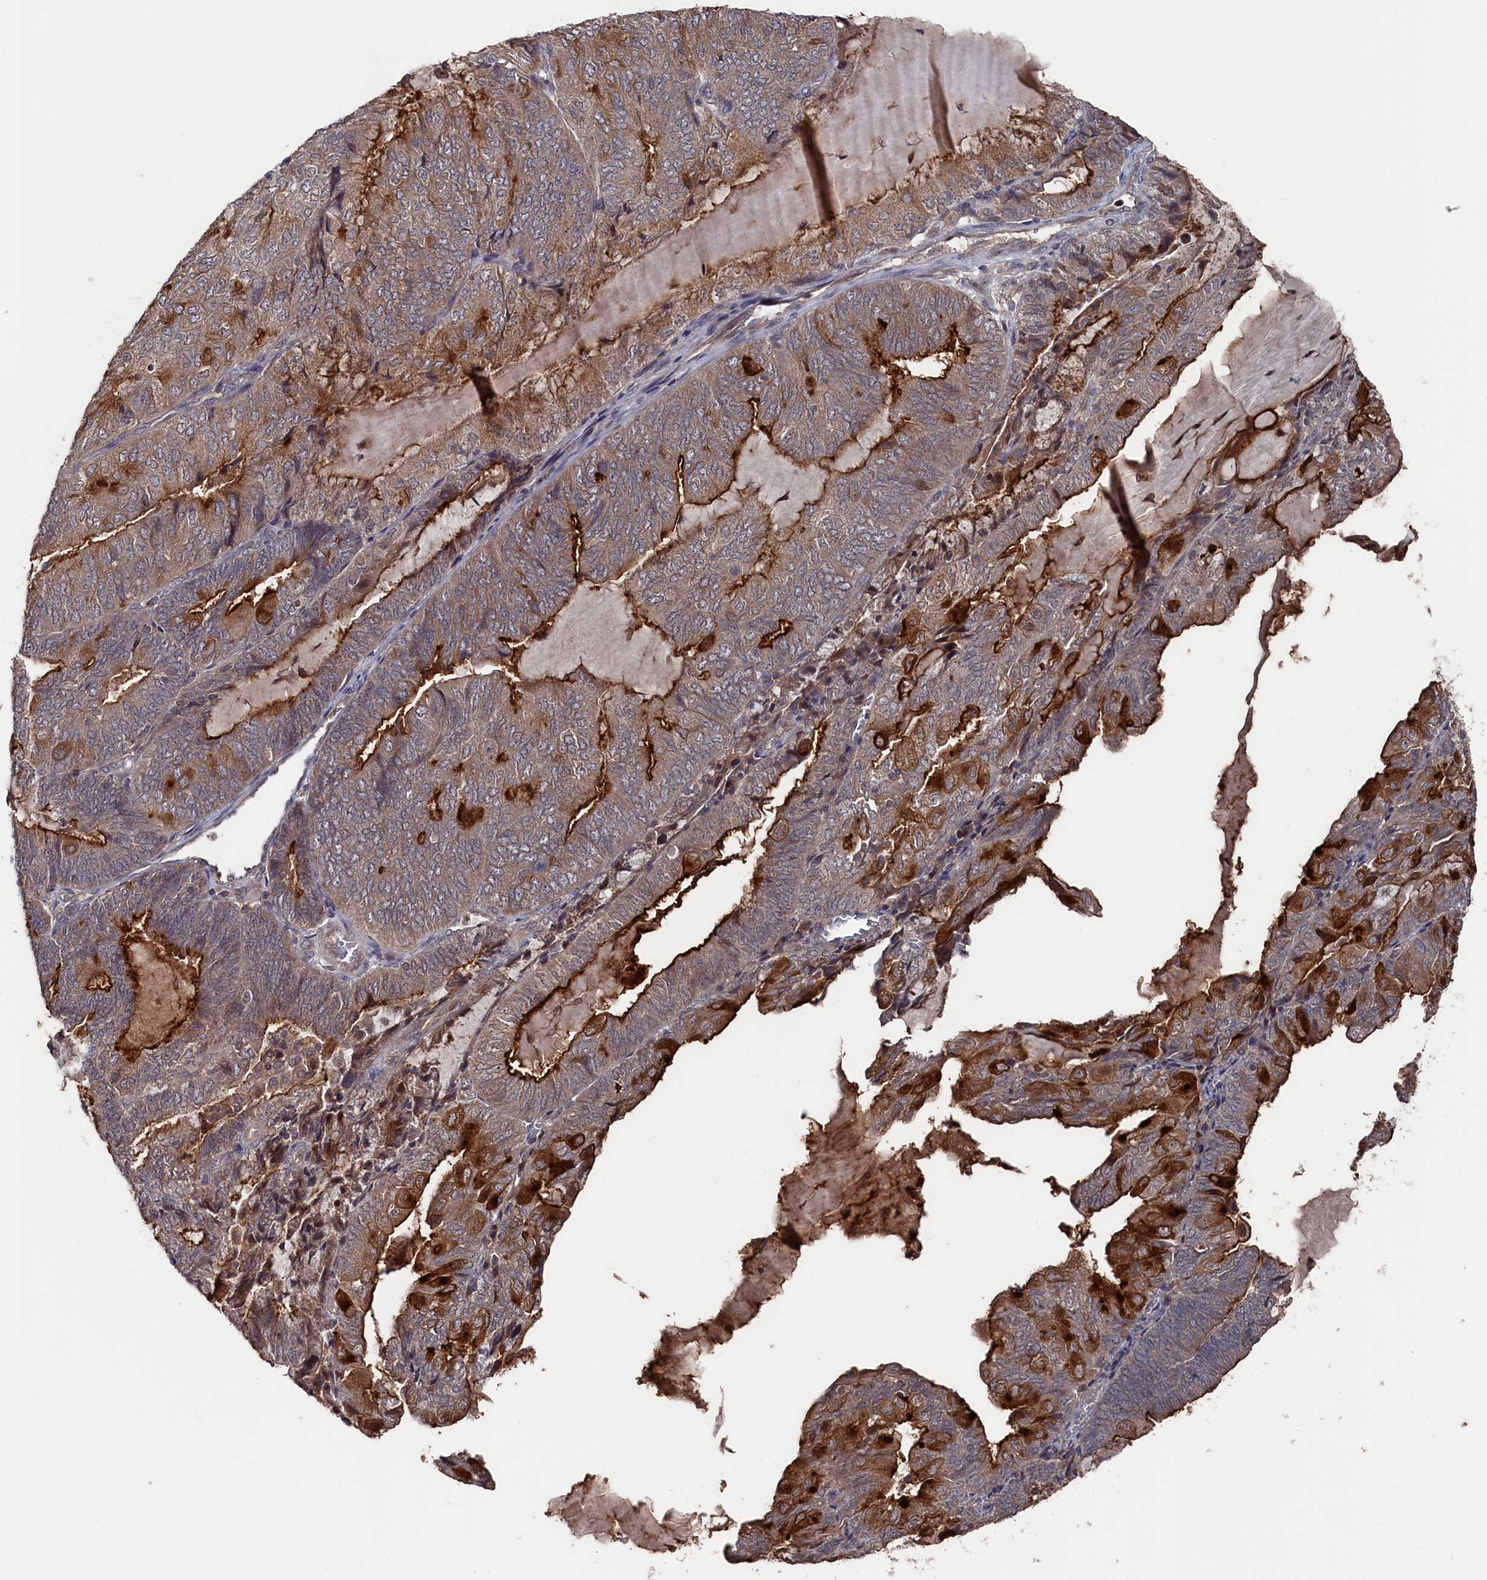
{"staining": {"intensity": "moderate", "quantity": ">75%", "location": "cytoplasmic/membranous"}, "tissue": "endometrial cancer", "cell_type": "Tumor cells", "image_type": "cancer", "snomed": [{"axis": "morphology", "description": "Adenocarcinoma, NOS"}, {"axis": "topography", "description": "Endometrium"}], "caption": "Human endometrial cancer (adenocarcinoma) stained with a brown dye reveals moderate cytoplasmic/membranous positive positivity in about >75% of tumor cells.", "gene": "TMC5", "patient": {"sex": "female", "age": 81}}